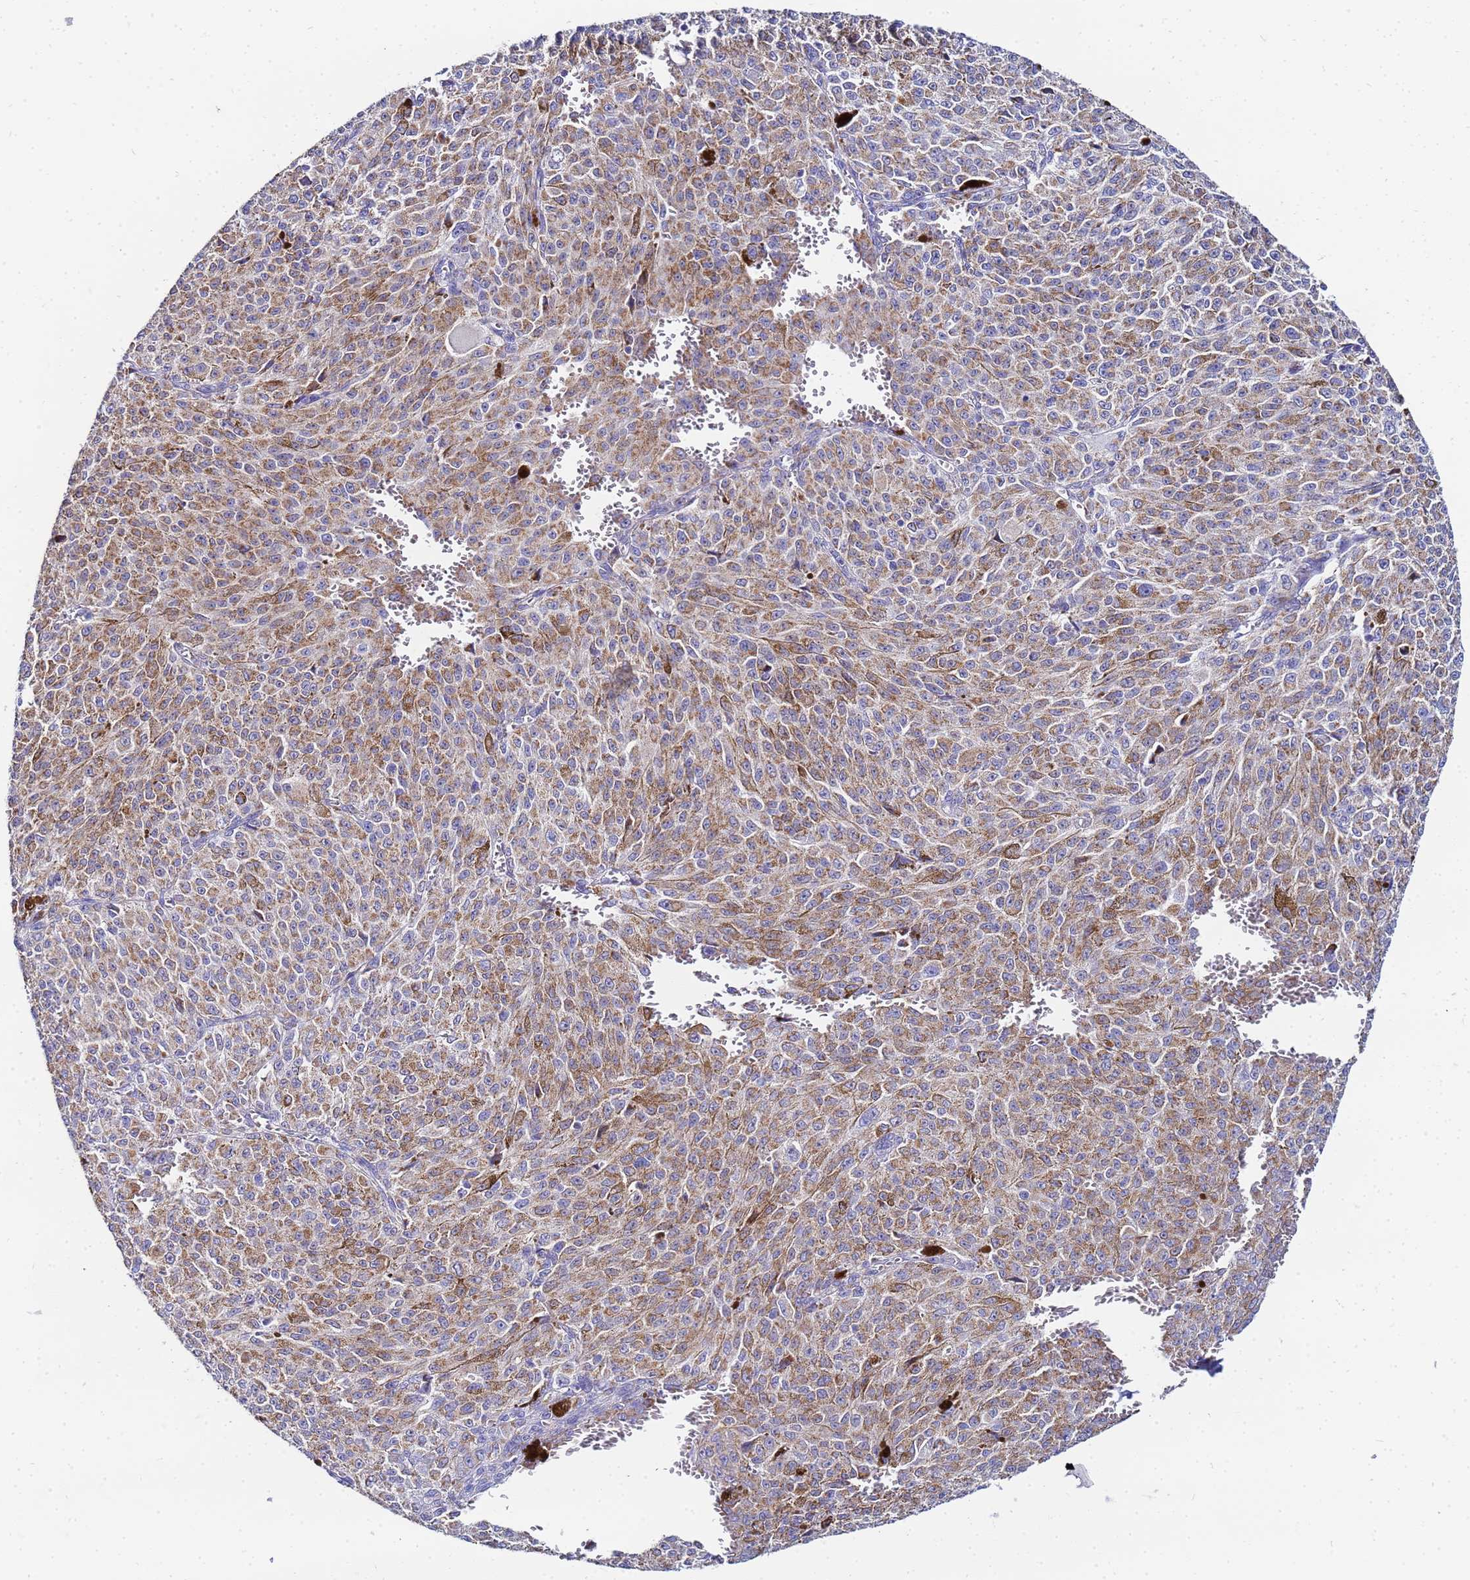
{"staining": {"intensity": "moderate", "quantity": ">75%", "location": "cytoplasmic/membranous"}, "tissue": "melanoma", "cell_type": "Tumor cells", "image_type": "cancer", "snomed": [{"axis": "morphology", "description": "Malignant melanoma, NOS"}, {"axis": "topography", "description": "Skin"}], "caption": "IHC histopathology image of neoplastic tissue: human malignant melanoma stained using immunohistochemistry (IHC) reveals medium levels of moderate protein expression localized specifically in the cytoplasmic/membranous of tumor cells, appearing as a cytoplasmic/membranous brown color.", "gene": "FAHD2A", "patient": {"sex": "female", "age": 52}}